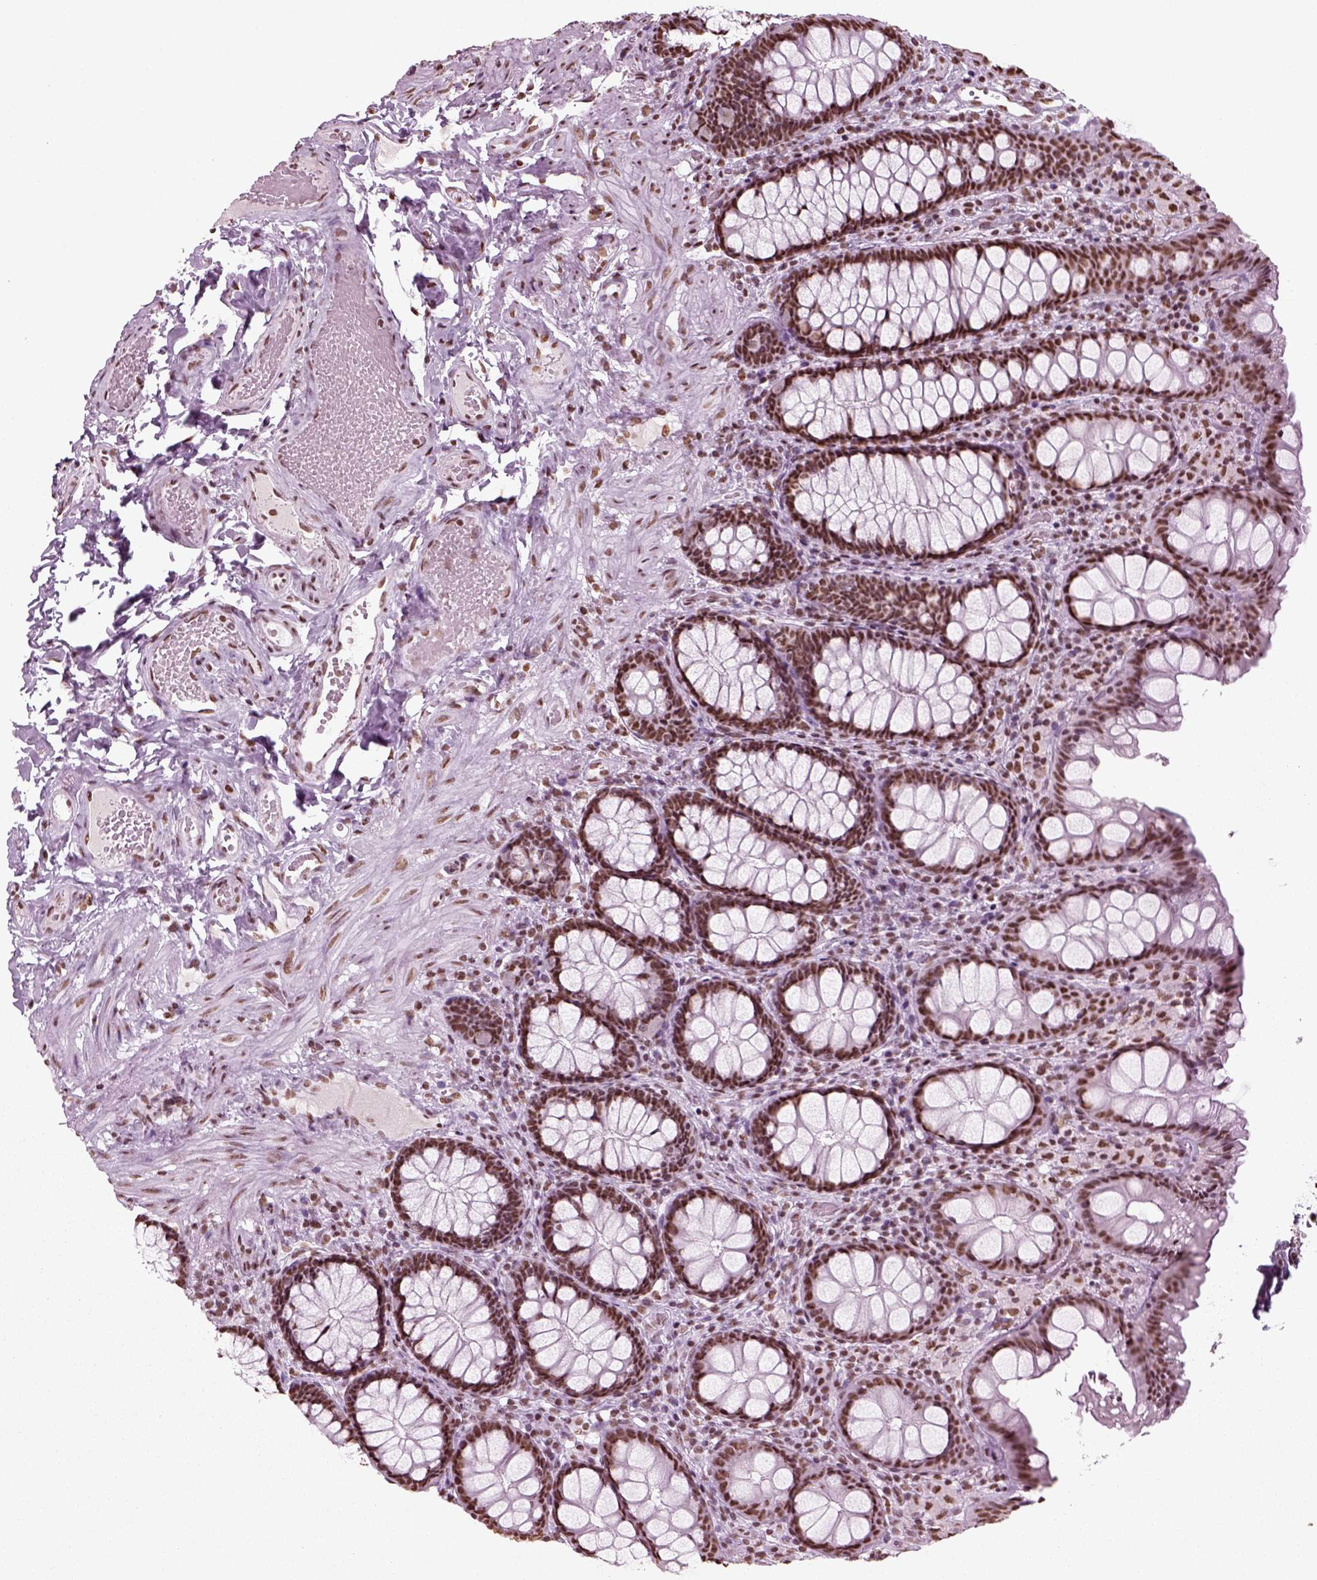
{"staining": {"intensity": "moderate", "quantity": ">75%", "location": "nuclear"}, "tissue": "colon", "cell_type": "Endothelial cells", "image_type": "normal", "snomed": [{"axis": "morphology", "description": "Normal tissue, NOS"}, {"axis": "topography", "description": "Colon"}], "caption": "Normal colon demonstrates moderate nuclear expression in about >75% of endothelial cells (brown staining indicates protein expression, while blue staining denotes nuclei)..", "gene": "POLR1H", "patient": {"sex": "female", "age": 86}}